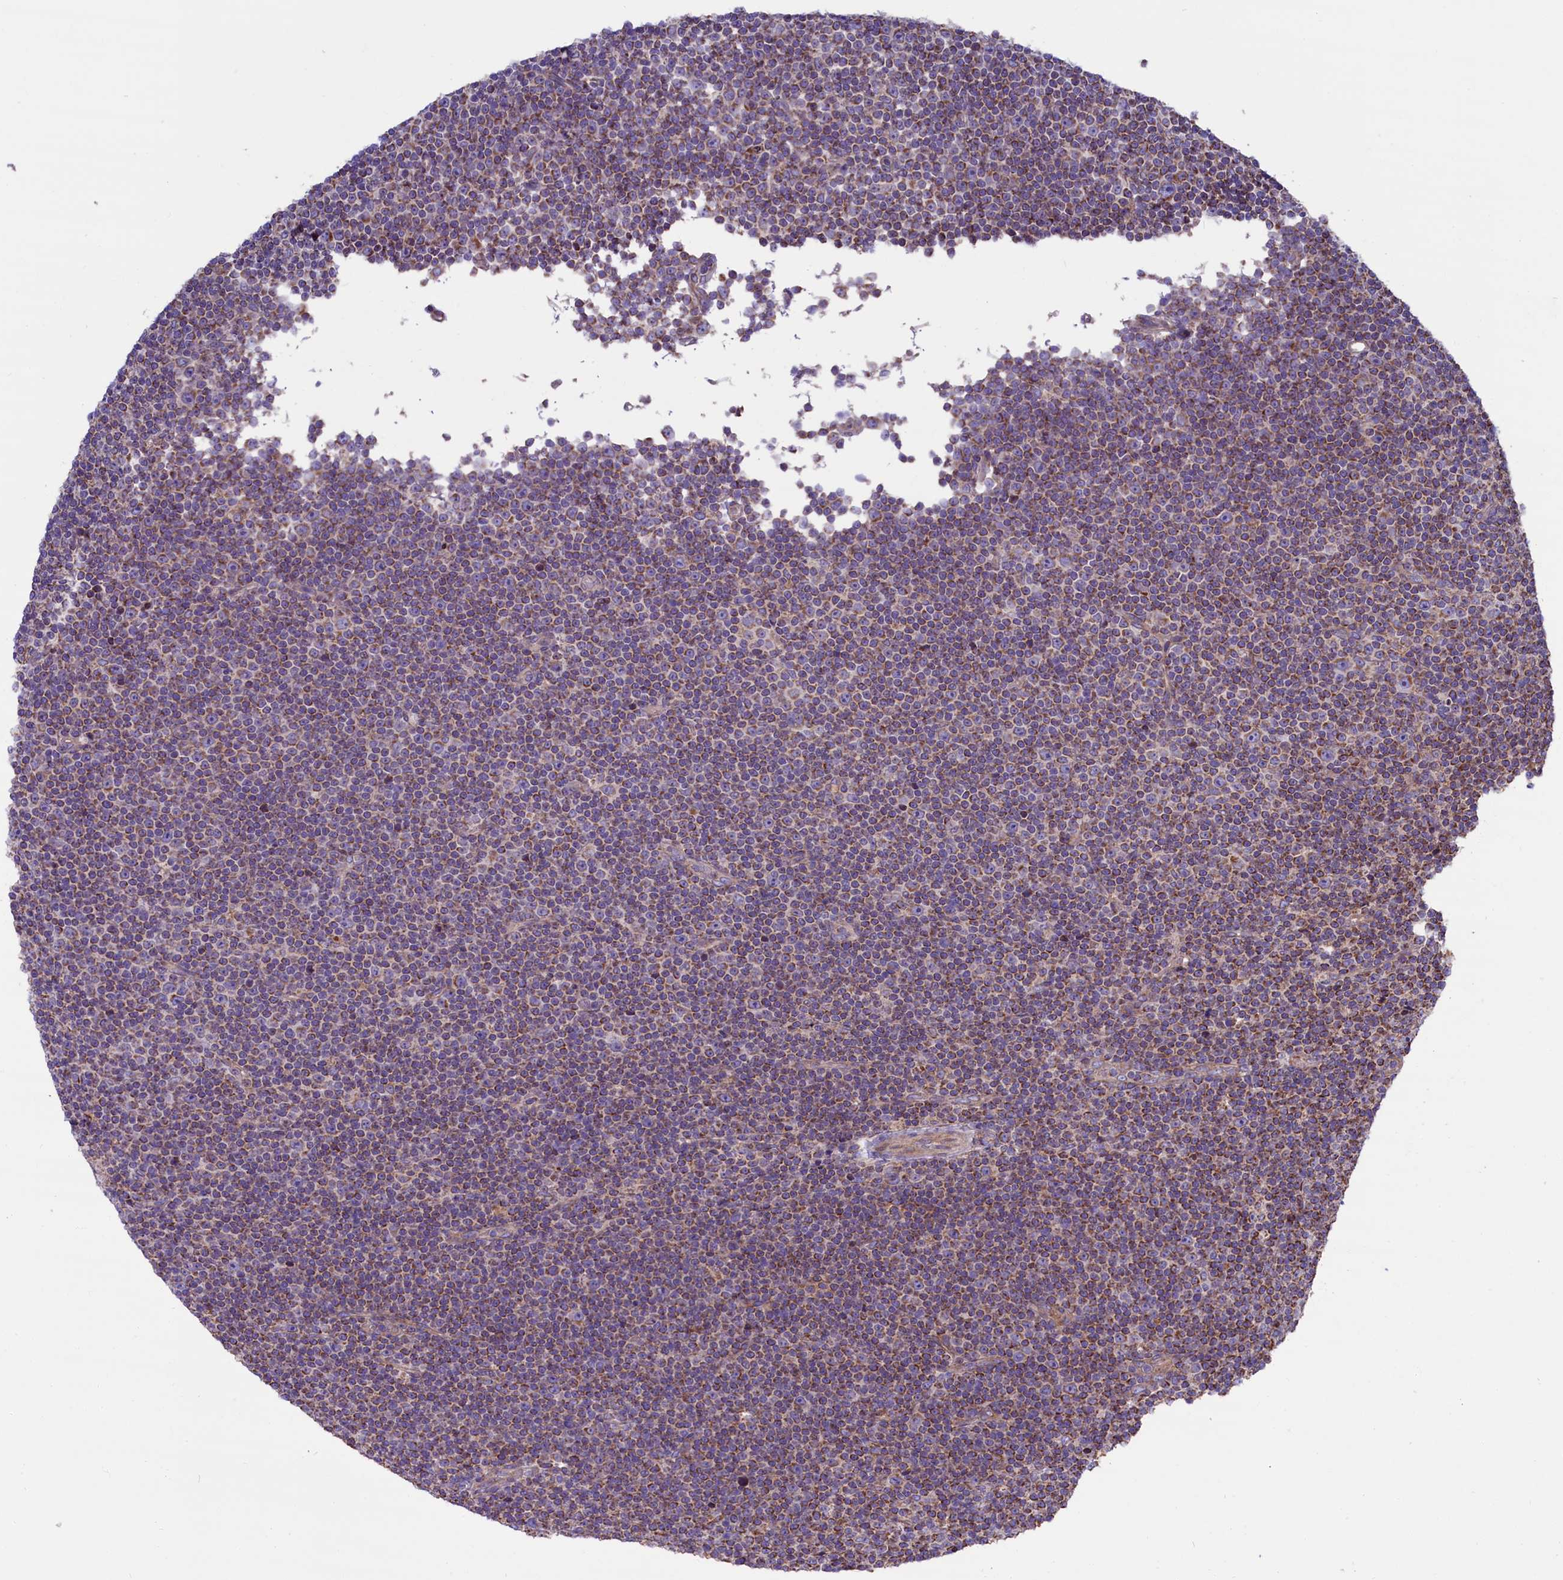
{"staining": {"intensity": "moderate", "quantity": "25%-75%", "location": "cytoplasmic/membranous"}, "tissue": "lymphoma", "cell_type": "Tumor cells", "image_type": "cancer", "snomed": [{"axis": "morphology", "description": "Malignant lymphoma, non-Hodgkin's type, Low grade"}, {"axis": "topography", "description": "Lymph node"}], "caption": "Low-grade malignant lymphoma, non-Hodgkin's type stained with IHC shows moderate cytoplasmic/membranous positivity in about 25%-75% of tumor cells. Using DAB (3,3'-diaminobenzidine) (brown) and hematoxylin (blue) stains, captured at high magnification using brightfield microscopy.", "gene": "ZSWIM1", "patient": {"sex": "female", "age": 67}}